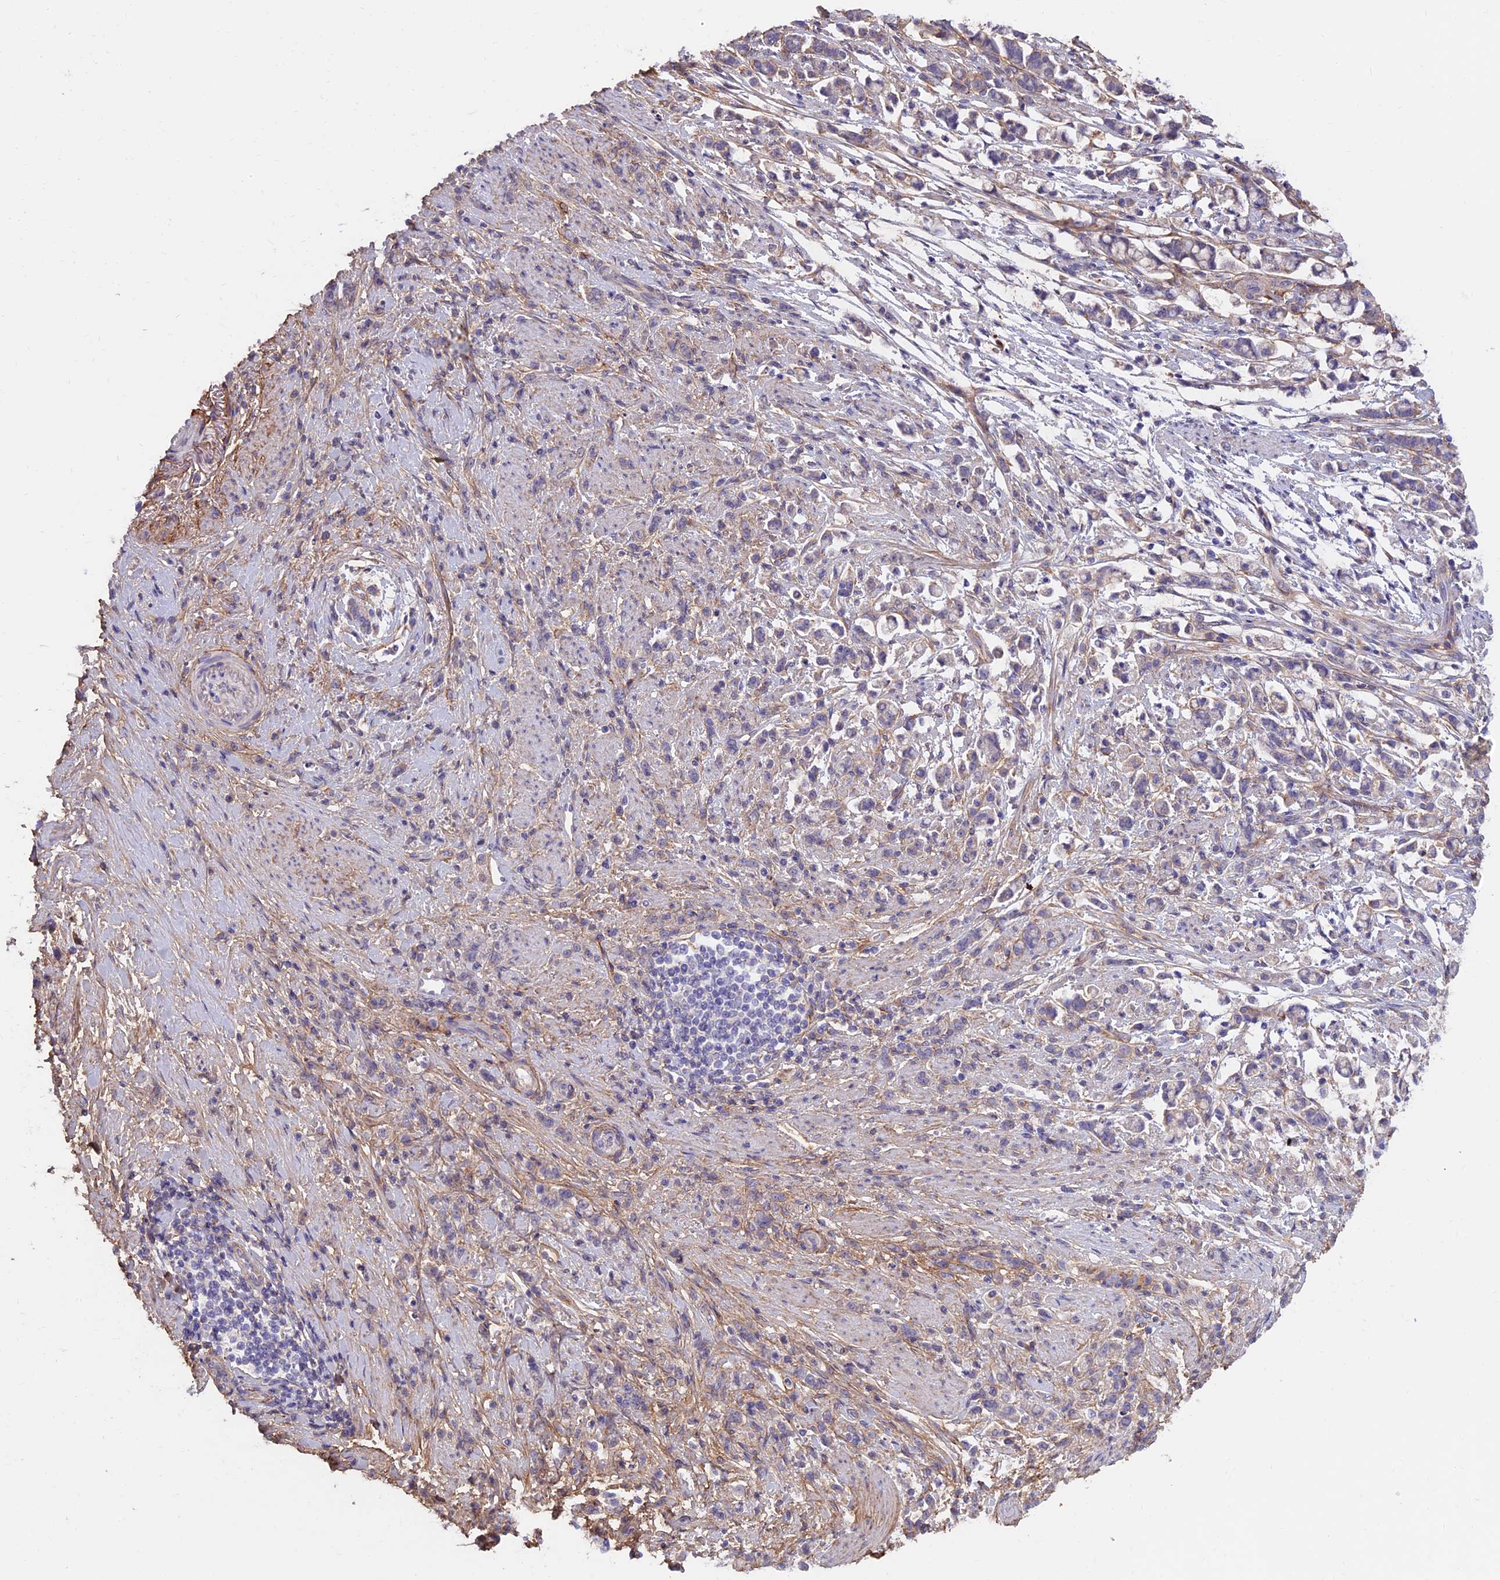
{"staining": {"intensity": "negative", "quantity": "none", "location": "none"}, "tissue": "stomach cancer", "cell_type": "Tumor cells", "image_type": "cancer", "snomed": [{"axis": "morphology", "description": "Adenocarcinoma, NOS"}, {"axis": "topography", "description": "Stomach"}], "caption": "Photomicrograph shows no protein positivity in tumor cells of stomach cancer tissue.", "gene": "COL4A3", "patient": {"sex": "female", "age": 60}}